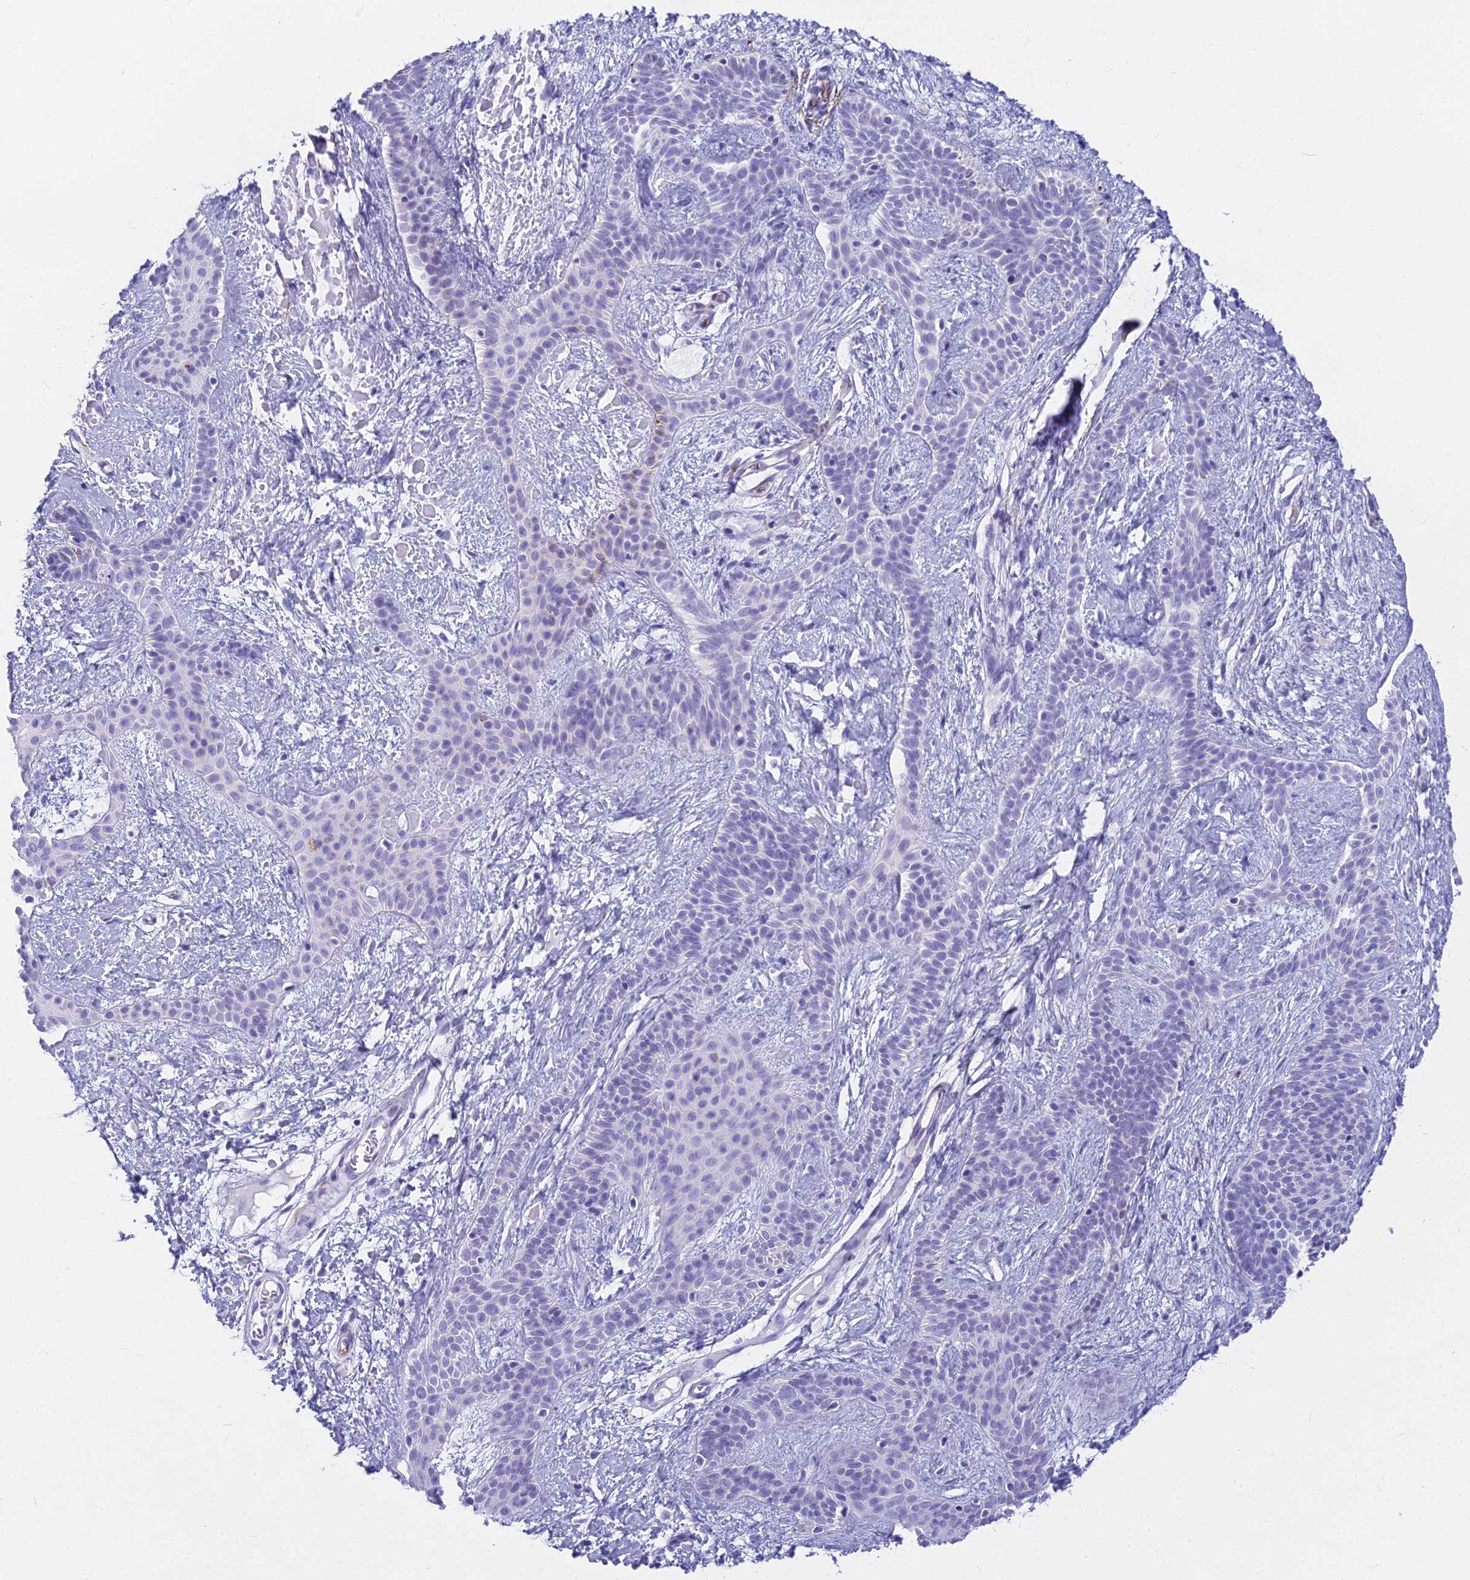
{"staining": {"intensity": "negative", "quantity": "none", "location": "none"}, "tissue": "skin cancer", "cell_type": "Tumor cells", "image_type": "cancer", "snomed": [{"axis": "morphology", "description": "Basal cell carcinoma"}, {"axis": "topography", "description": "Skin"}], "caption": "Immunohistochemistry micrograph of skin cancer stained for a protein (brown), which exhibits no staining in tumor cells. (Stains: DAB (3,3'-diaminobenzidine) IHC with hematoxylin counter stain, Microscopy: brightfield microscopy at high magnification).", "gene": "EVI2A", "patient": {"sex": "male", "age": 78}}